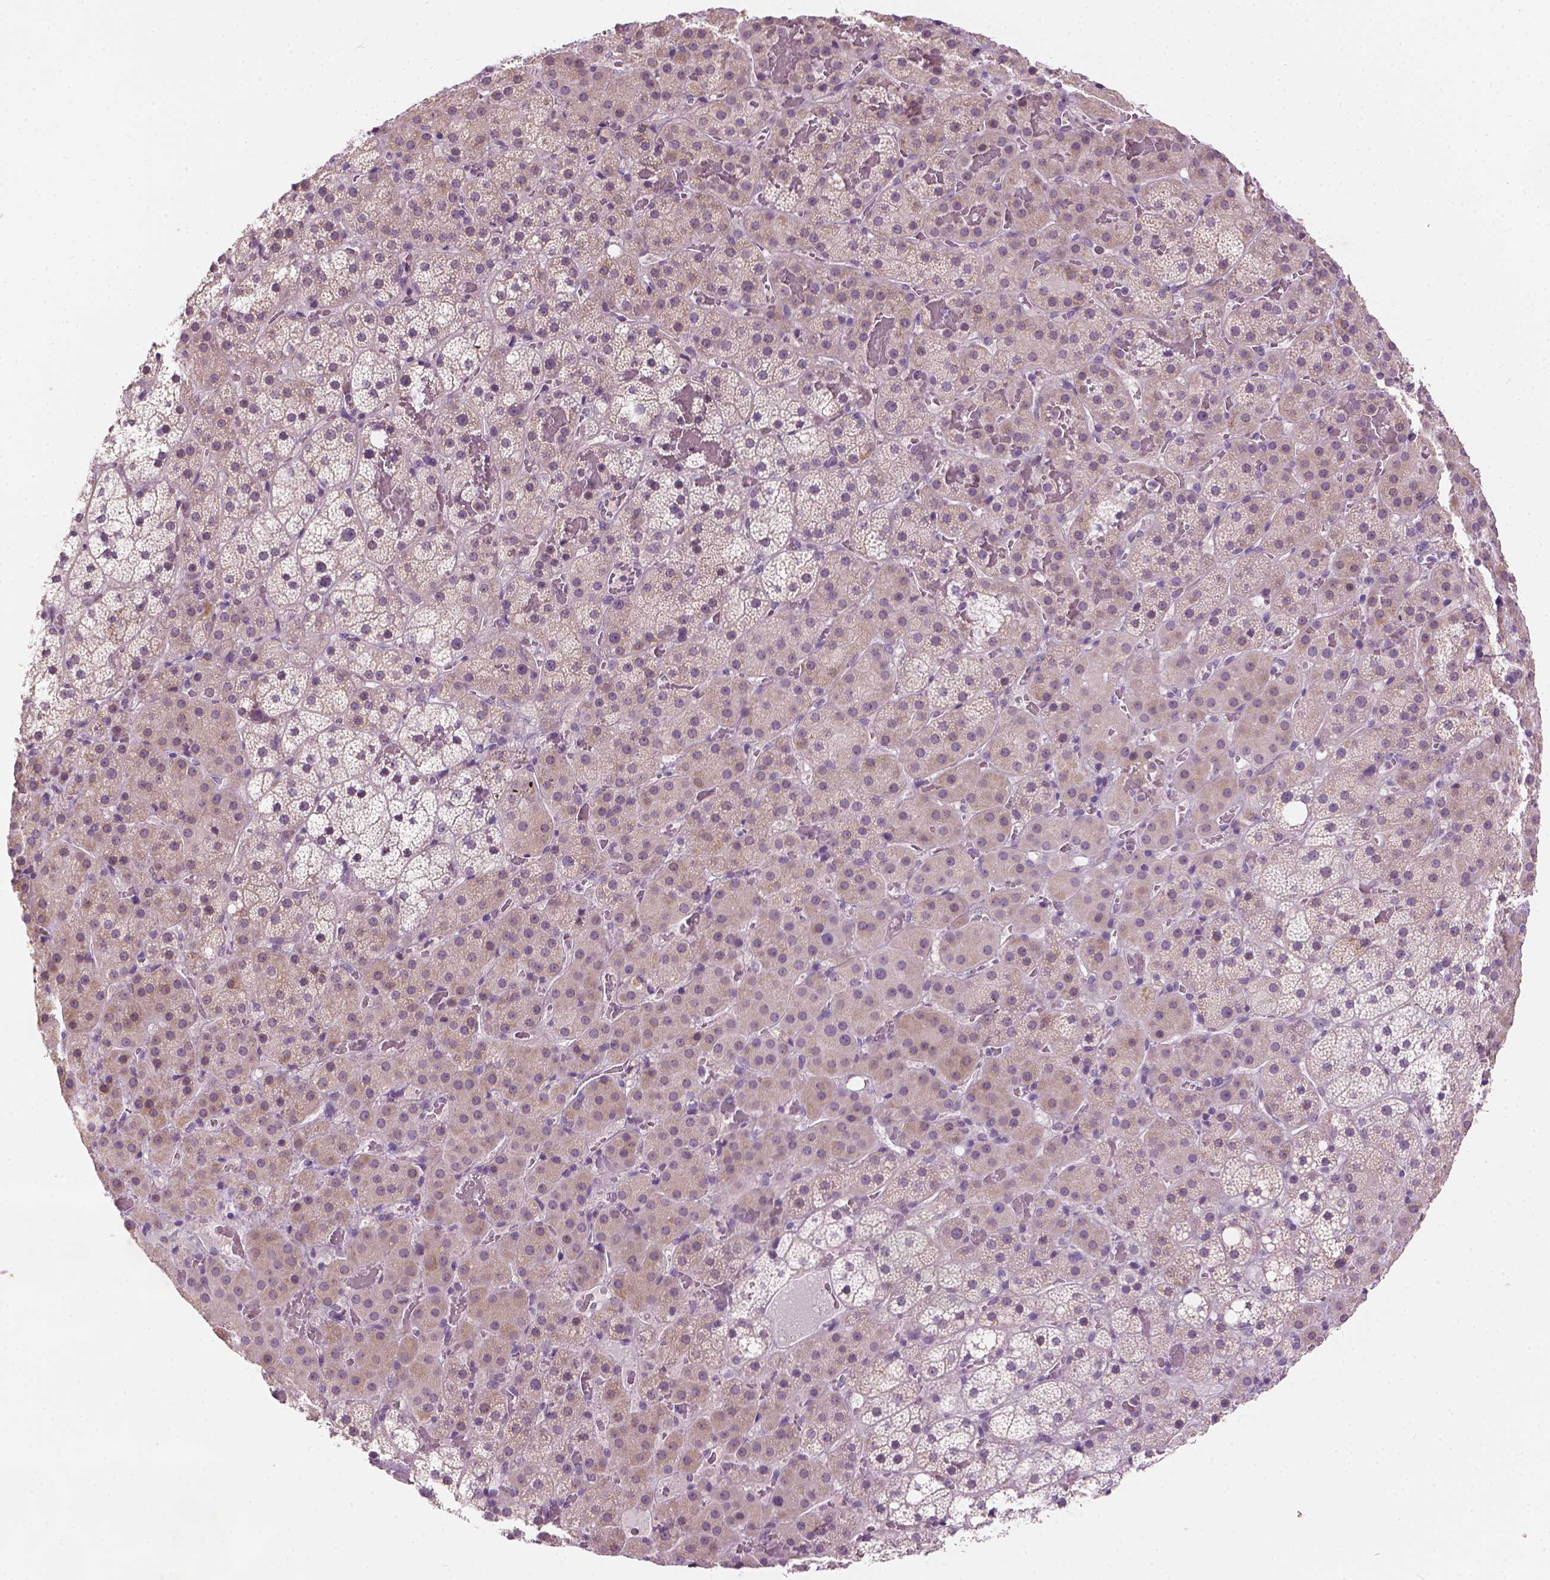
{"staining": {"intensity": "weak", "quantity": "<25%", "location": "cytoplasmic/membranous"}, "tissue": "adrenal gland", "cell_type": "Glandular cells", "image_type": "normal", "snomed": [{"axis": "morphology", "description": "Normal tissue, NOS"}, {"axis": "topography", "description": "Adrenal gland"}], "caption": "Glandular cells show no significant staining in benign adrenal gland. Brightfield microscopy of IHC stained with DAB (brown) and hematoxylin (blue), captured at high magnification.", "gene": "CFAP126", "patient": {"sex": "male", "age": 53}}